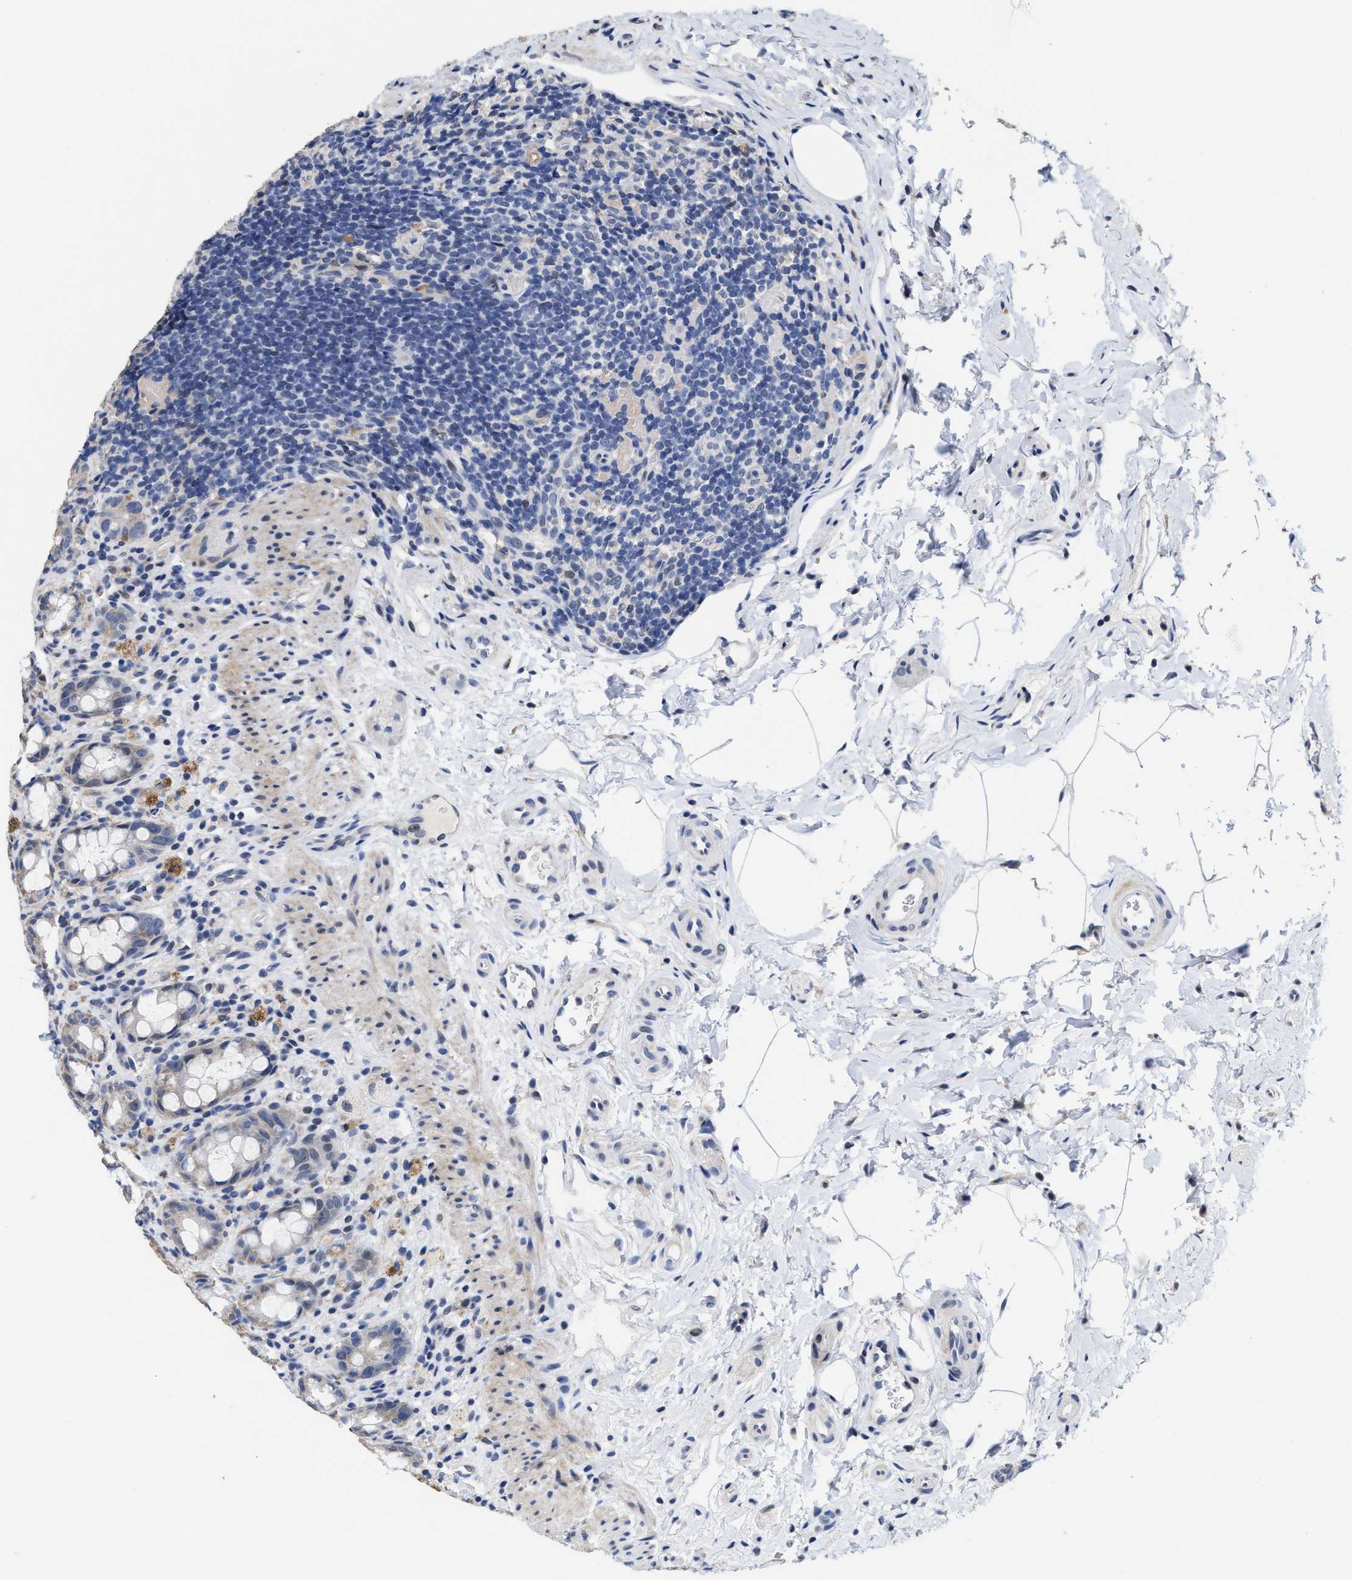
{"staining": {"intensity": "negative", "quantity": "none", "location": "none"}, "tissue": "rectum", "cell_type": "Glandular cells", "image_type": "normal", "snomed": [{"axis": "morphology", "description": "Normal tissue, NOS"}, {"axis": "topography", "description": "Rectum"}], "caption": "Rectum was stained to show a protein in brown. There is no significant positivity in glandular cells. (DAB immunohistochemistry (IHC) visualized using brightfield microscopy, high magnification).", "gene": "ZFAT", "patient": {"sex": "male", "age": 44}}